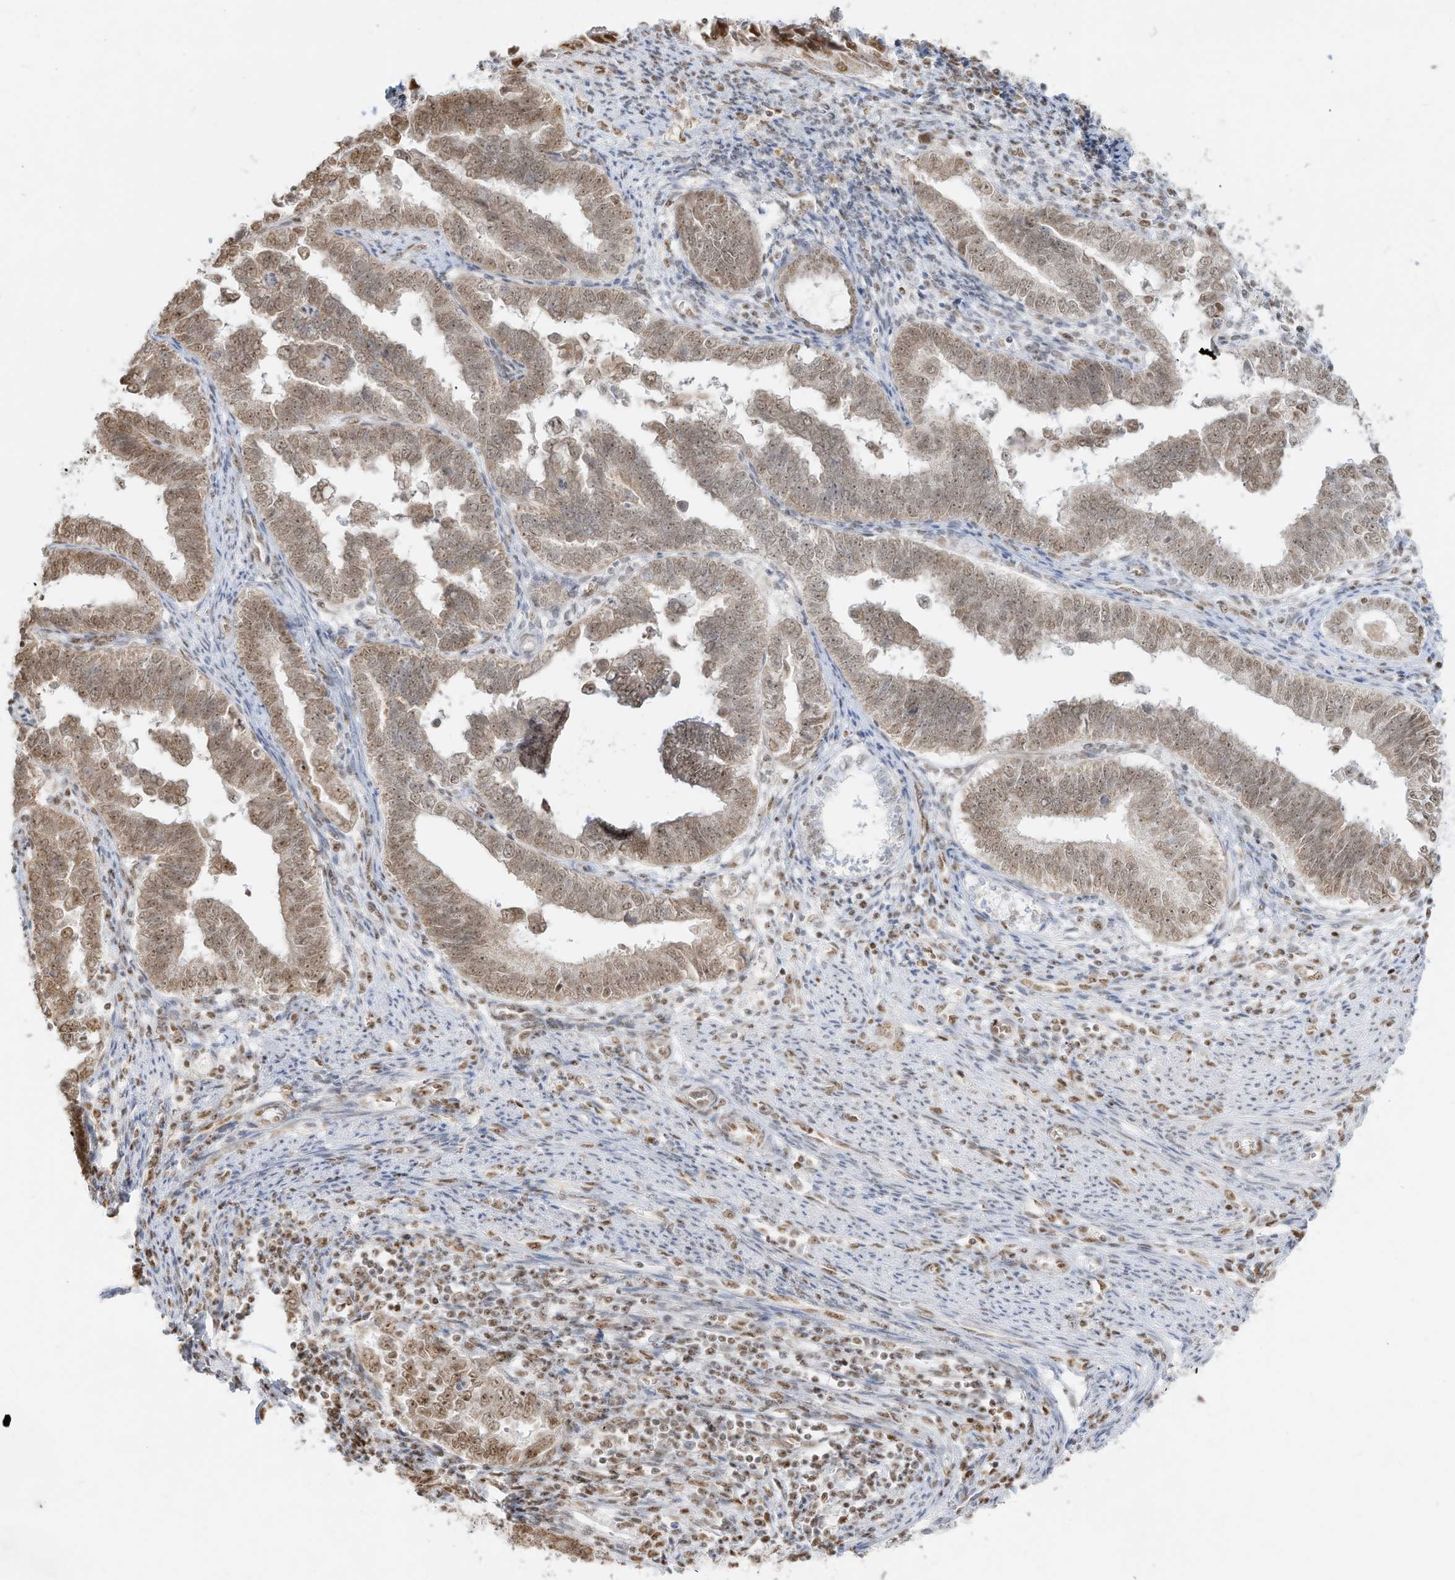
{"staining": {"intensity": "moderate", "quantity": ">75%", "location": "nuclear"}, "tissue": "endometrial cancer", "cell_type": "Tumor cells", "image_type": "cancer", "snomed": [{"axis": "morphology", "description": "Adenocarcinoma, NOS"}, {"axis": "topography", "description": "Endometrium"}], "caption": "Moderate nuclear expression is seen in about >75% of tumor cells in endometrial cancer (adenocarcinoma). The protein of interest is stained brown, and the nuclei are stained in blue (DAB IHC with brightfield microscopy, high magnification).", "gene": "NHSL1", "patient": {"sex": "female", "age": 75}}